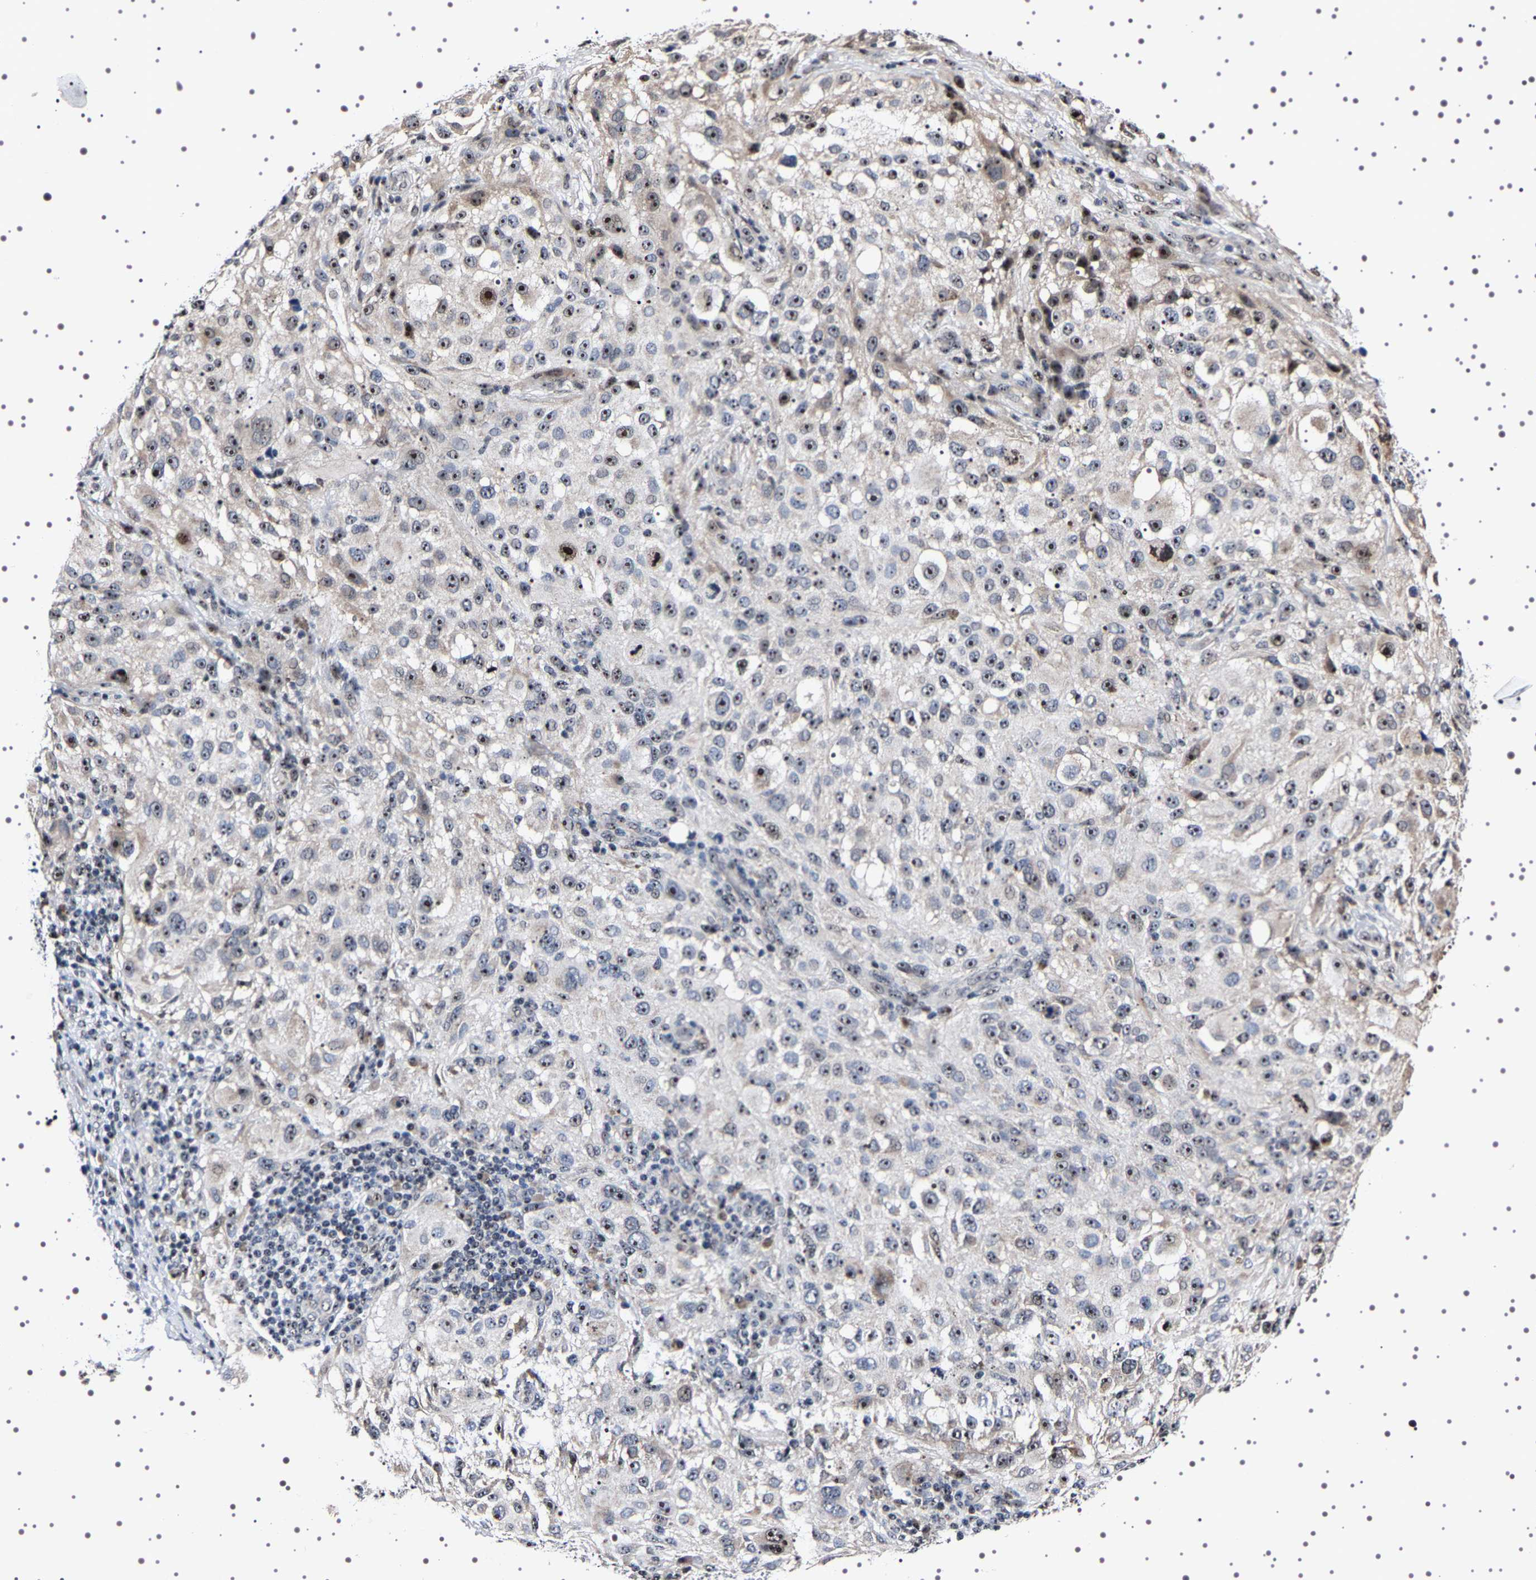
{"staining": {"intensity": "strong", "quantity": "25%-75%", "location": "nuclear"}, "tissue": "melanoma", "cell_type": "Tumor cells", "image_type": "cancer", "snomed": [{"axis": "morphology", "description": "Necrosis, NOS"}, {"axis": "morphology", "description": "Malignant melanoma, NOS"}, {"axis": "topography", "description": "Skin"}], "caption": "An image of melanoma stained for a protein reveals strong nuclear brown staining in tumor cells.", "gene": "GNL3", "patient": {"sex": "female", "age": 87}}